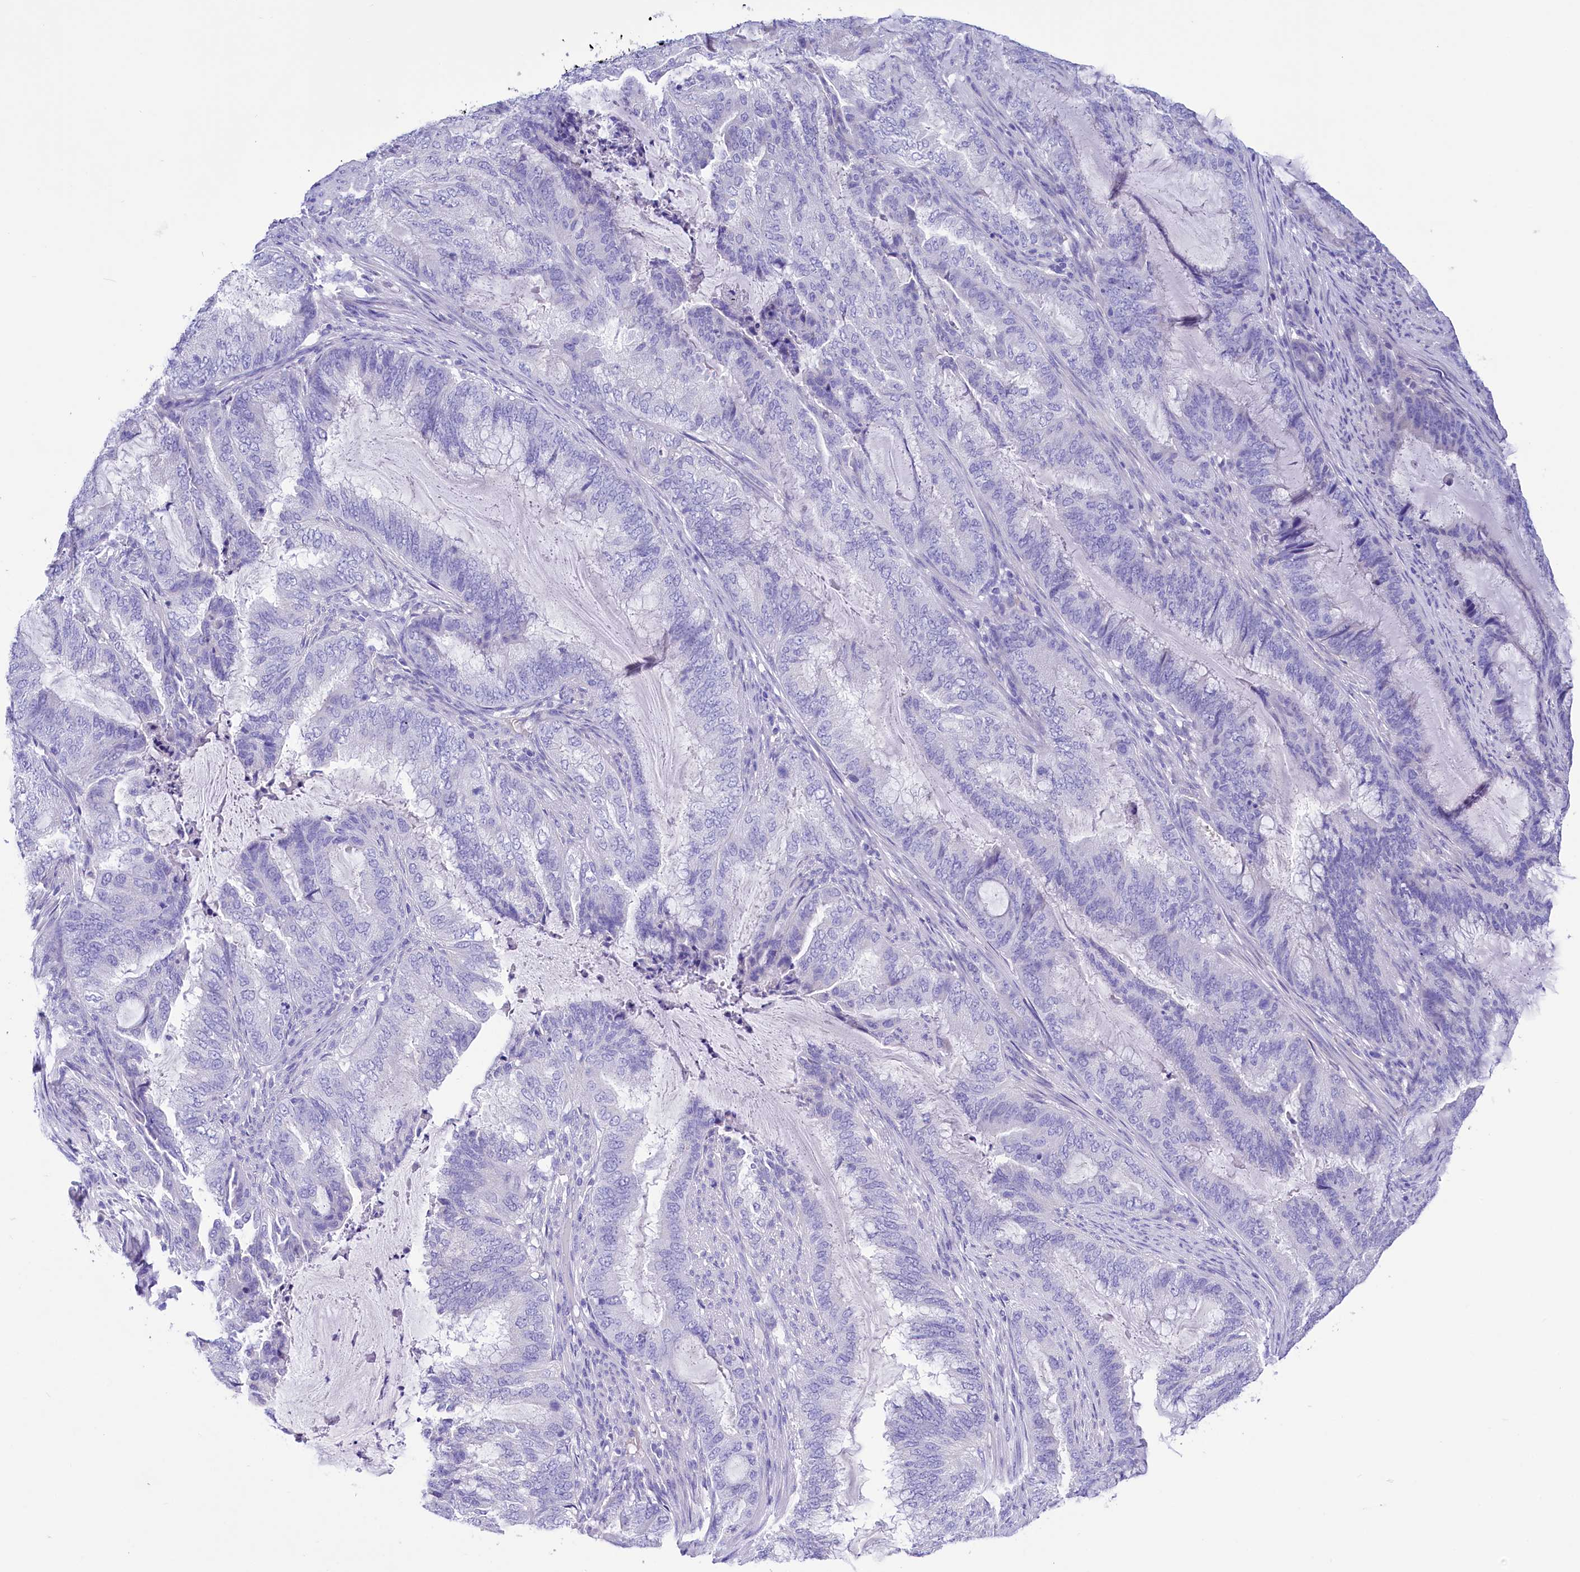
{"staining": {"intensity": "negative", "quantity": "none", "location": "none"}, "tissue": "endometrial cancer", "cell_type": "Tumor cells", "image_type": "cancer", "snomed": [{"axis": "morphology", "description": "Adenocarcinoma, NOS"}, {"axis": "topography", "description": "Endometrium"}], "caption": "Adenocarcinoma (endometrial) was stained to show a protein in brown. There is no significant expression in tumor cells.", "gene": "TTC36", "patient": {"sex": "female", "age": 51}}